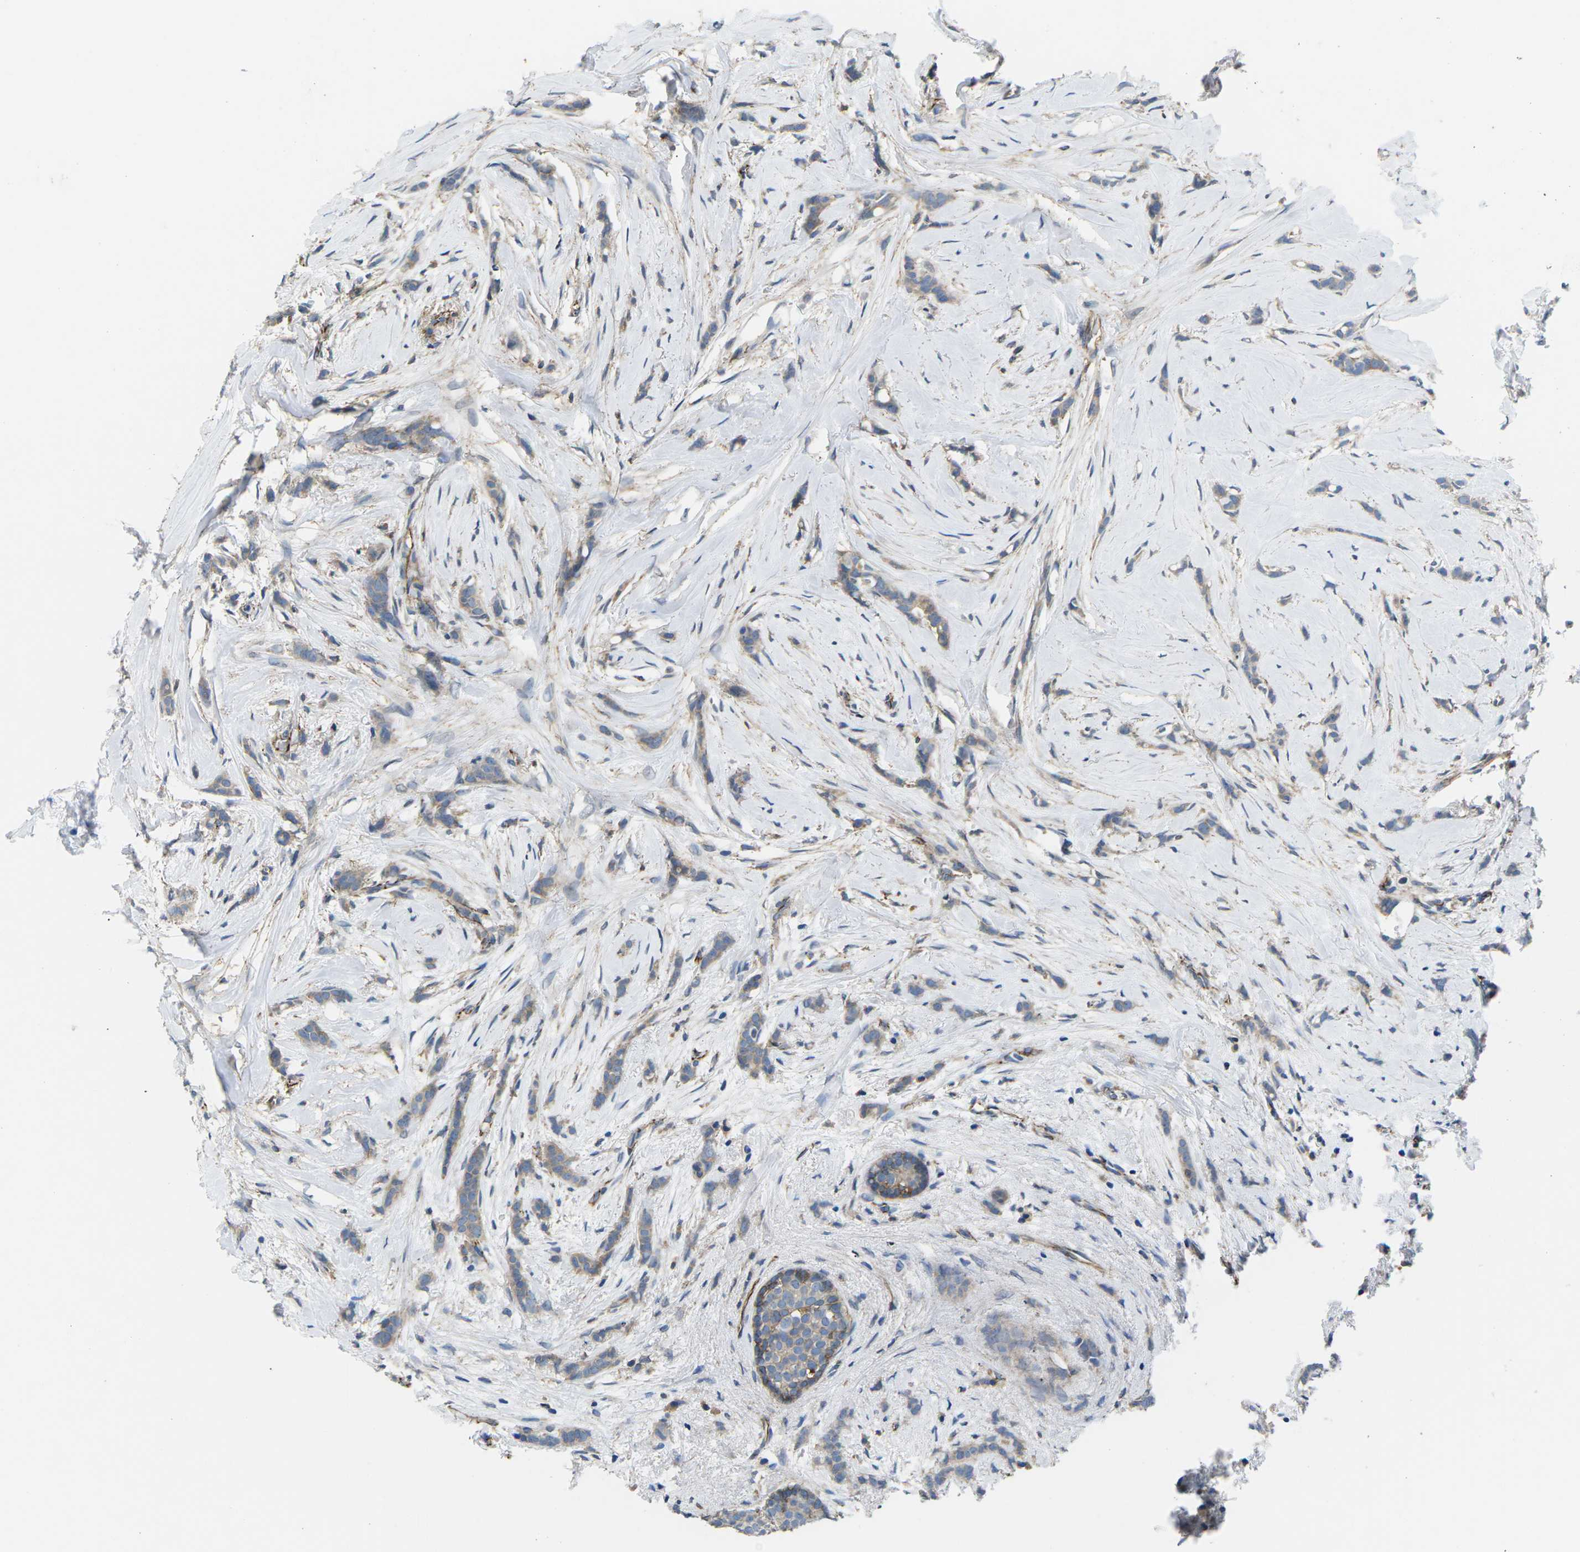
{"staining": {"intensity": "moderate", "quantity": ">75%", "location": "cytoplasmic/membranous"}, "tissue": "breast cancer", "cell_type": "Tumor cells", "image_type": "cancer", "snomed": [{"axis": "morphology", "description": "Lobular carcinoma, in situ"}, {"axis": "morphology", "description": "Lobular carcinoma"}, {"axis": "topography", "description": "Breast"}], "caption": "High-power microscopy captured an IHC photomicrograph of breast cancer, revealing moderate cytoplasmic/membranous staining in approximately >75% of tumor cells.", "gene": "CTNND1", "patient": {"sex": "female", "age": 41}}